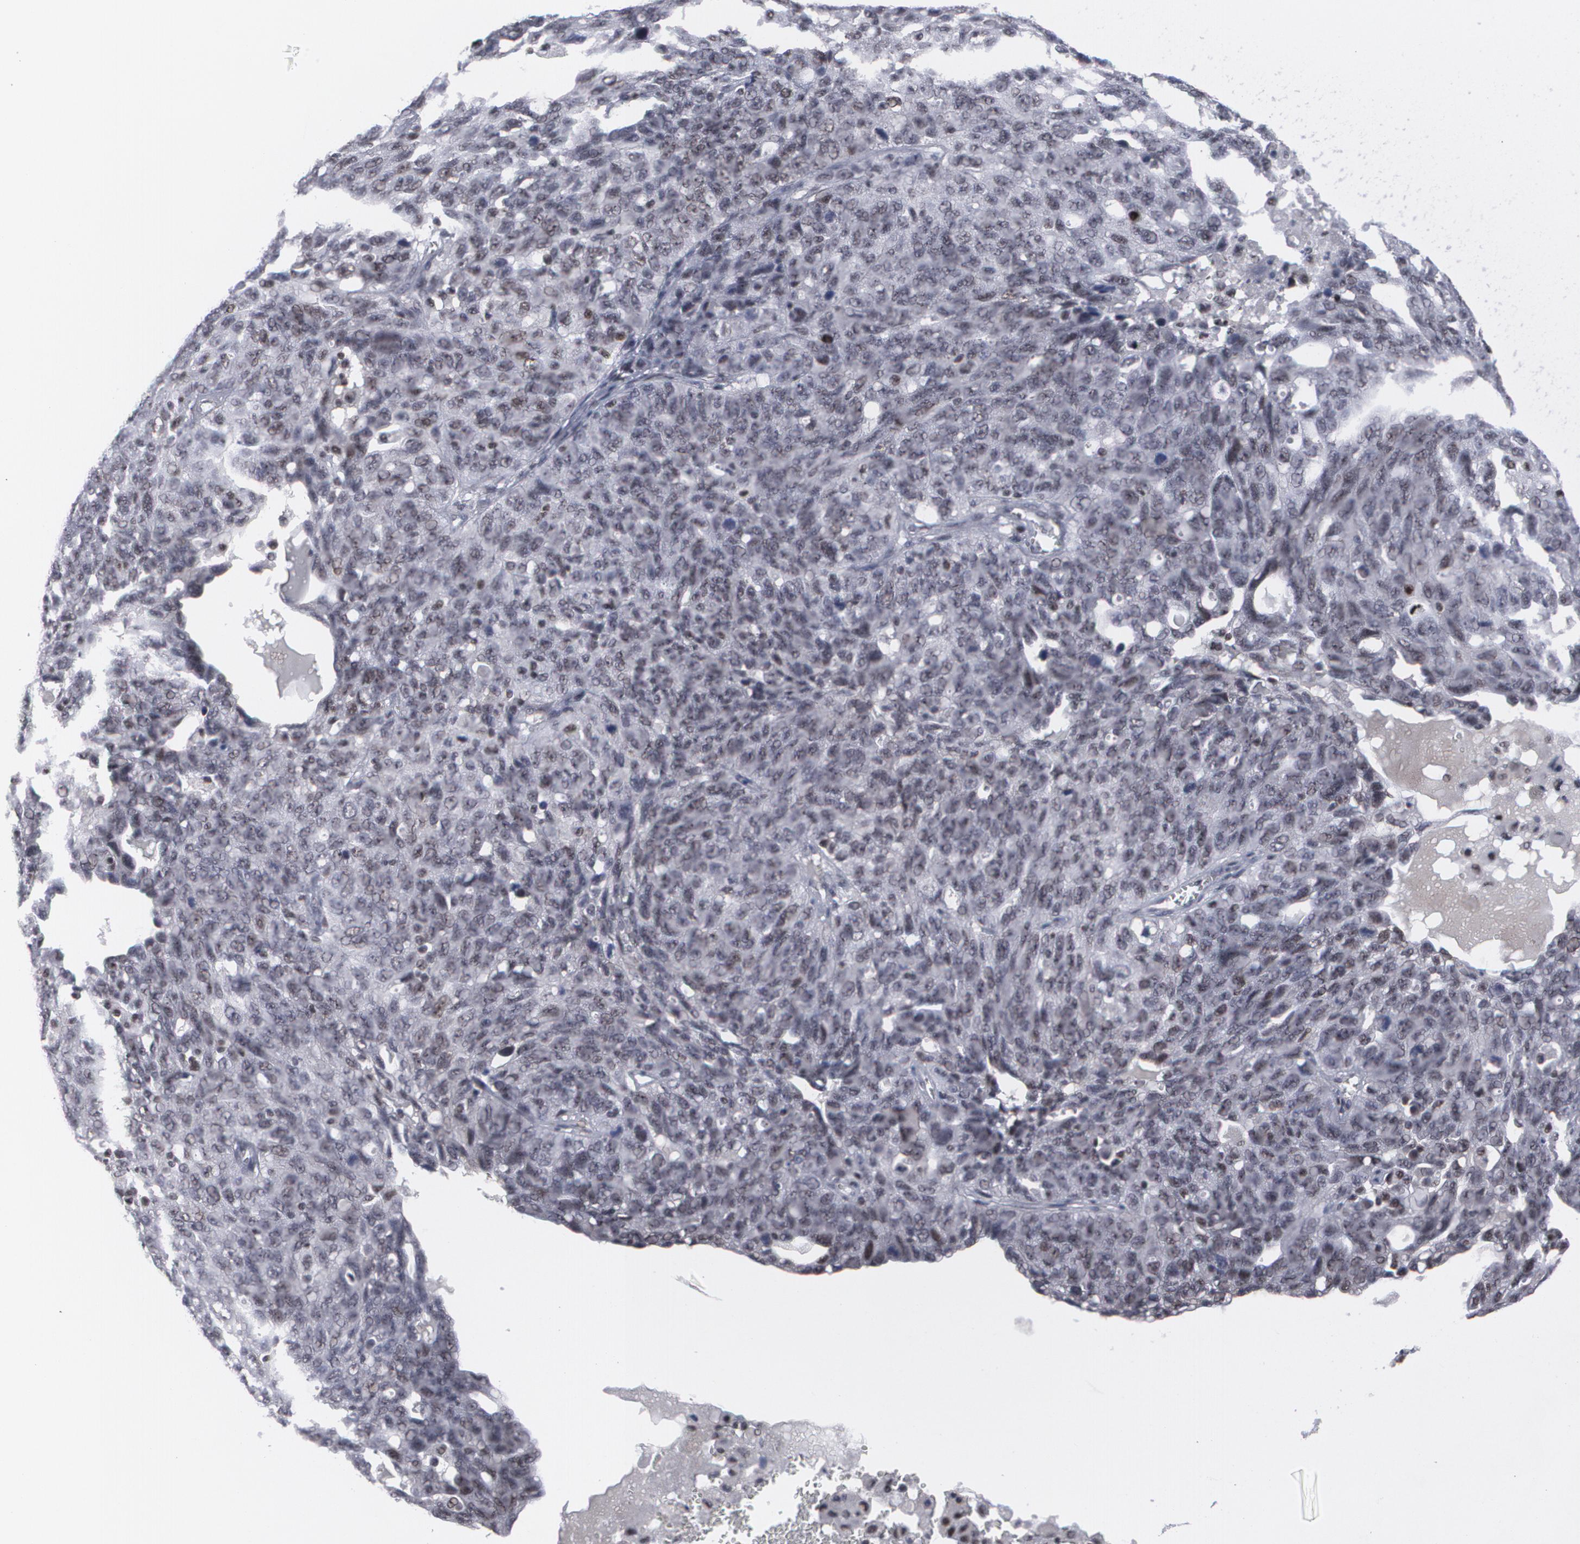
{"staining": {"intensity": "weak", "quantity": "<25%", "location": "nuclear"}, "tissue": "ovarian cancer", "cell_type": "Tumor cells", "image_type": "cancer", "snomed": [{"axis": "morphology", "description": "Cystadenocarcinoma, serous, NOS"}, {"axis": "topography", "description": "Ovary"}], "caption": "This is a micrograph of IHC staining of ovarian serous cystadenocarcinoma, which shows no expression in tumor cells. (Brightfield microscopy of DAB immunohistochemistry (IHC) at high magnification).", "gene": "MCL1", "patient": {"sex": "female", "age": 71}}